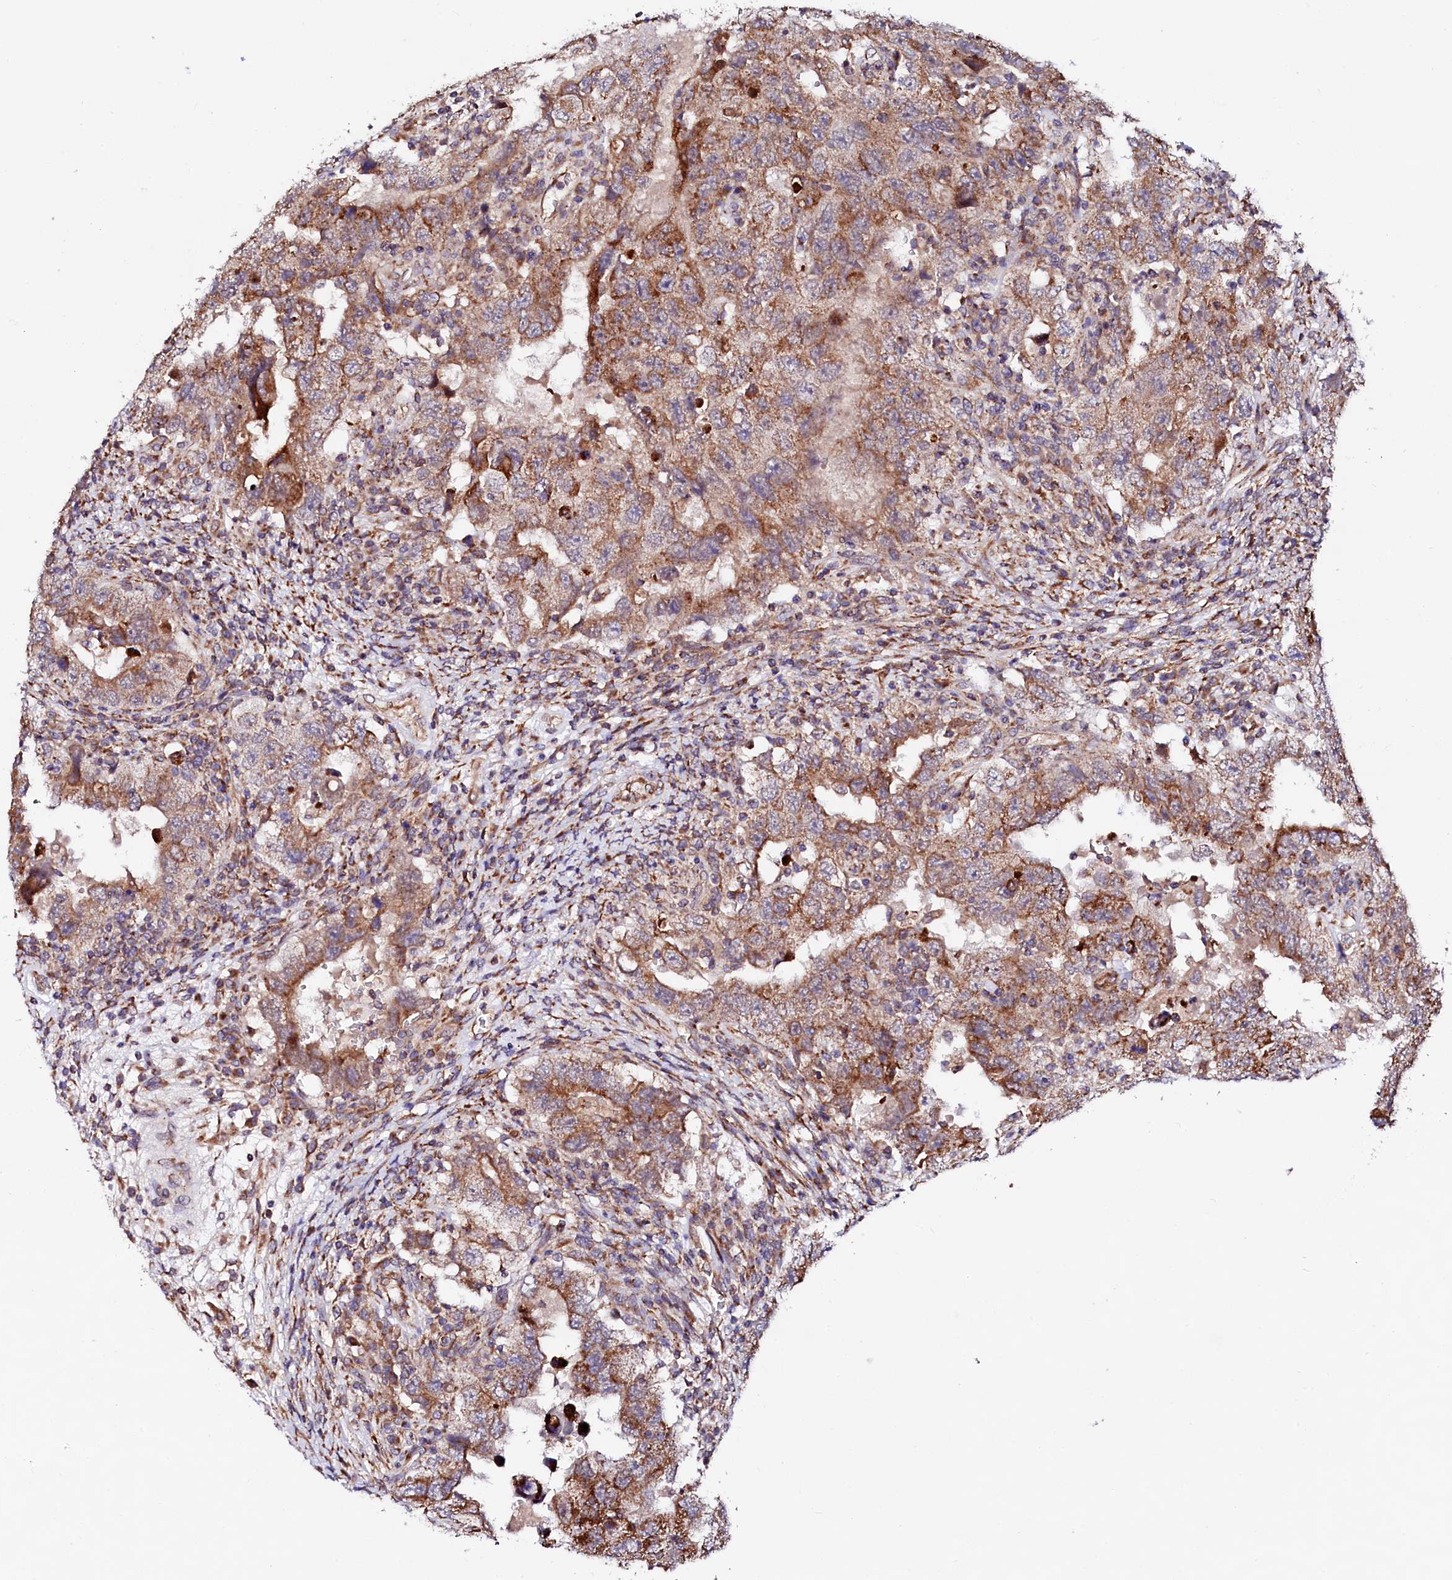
{"staining": {"intensity": "moderate", "quantity": ">75%", "location": "cytoplasmic/membranous"}, "tissue": "testis cancer", "cell_type": "Tumor cells", "image_type": "cancer", "snomed": [{"axis": "morphology", "description": "Carcinoma, Embryonal, NOS"}, {"axis": "topography", "description": "Testis"}], "caption": "Immunohistochemical staining of embryonal carcinoma (testis) demonstrates medium levels of moderate cytoplasmic/membranous staining in about >75% of tumor cells.", "gene": "UBE3C", "patient": {"sex": "male", "age": 26}}